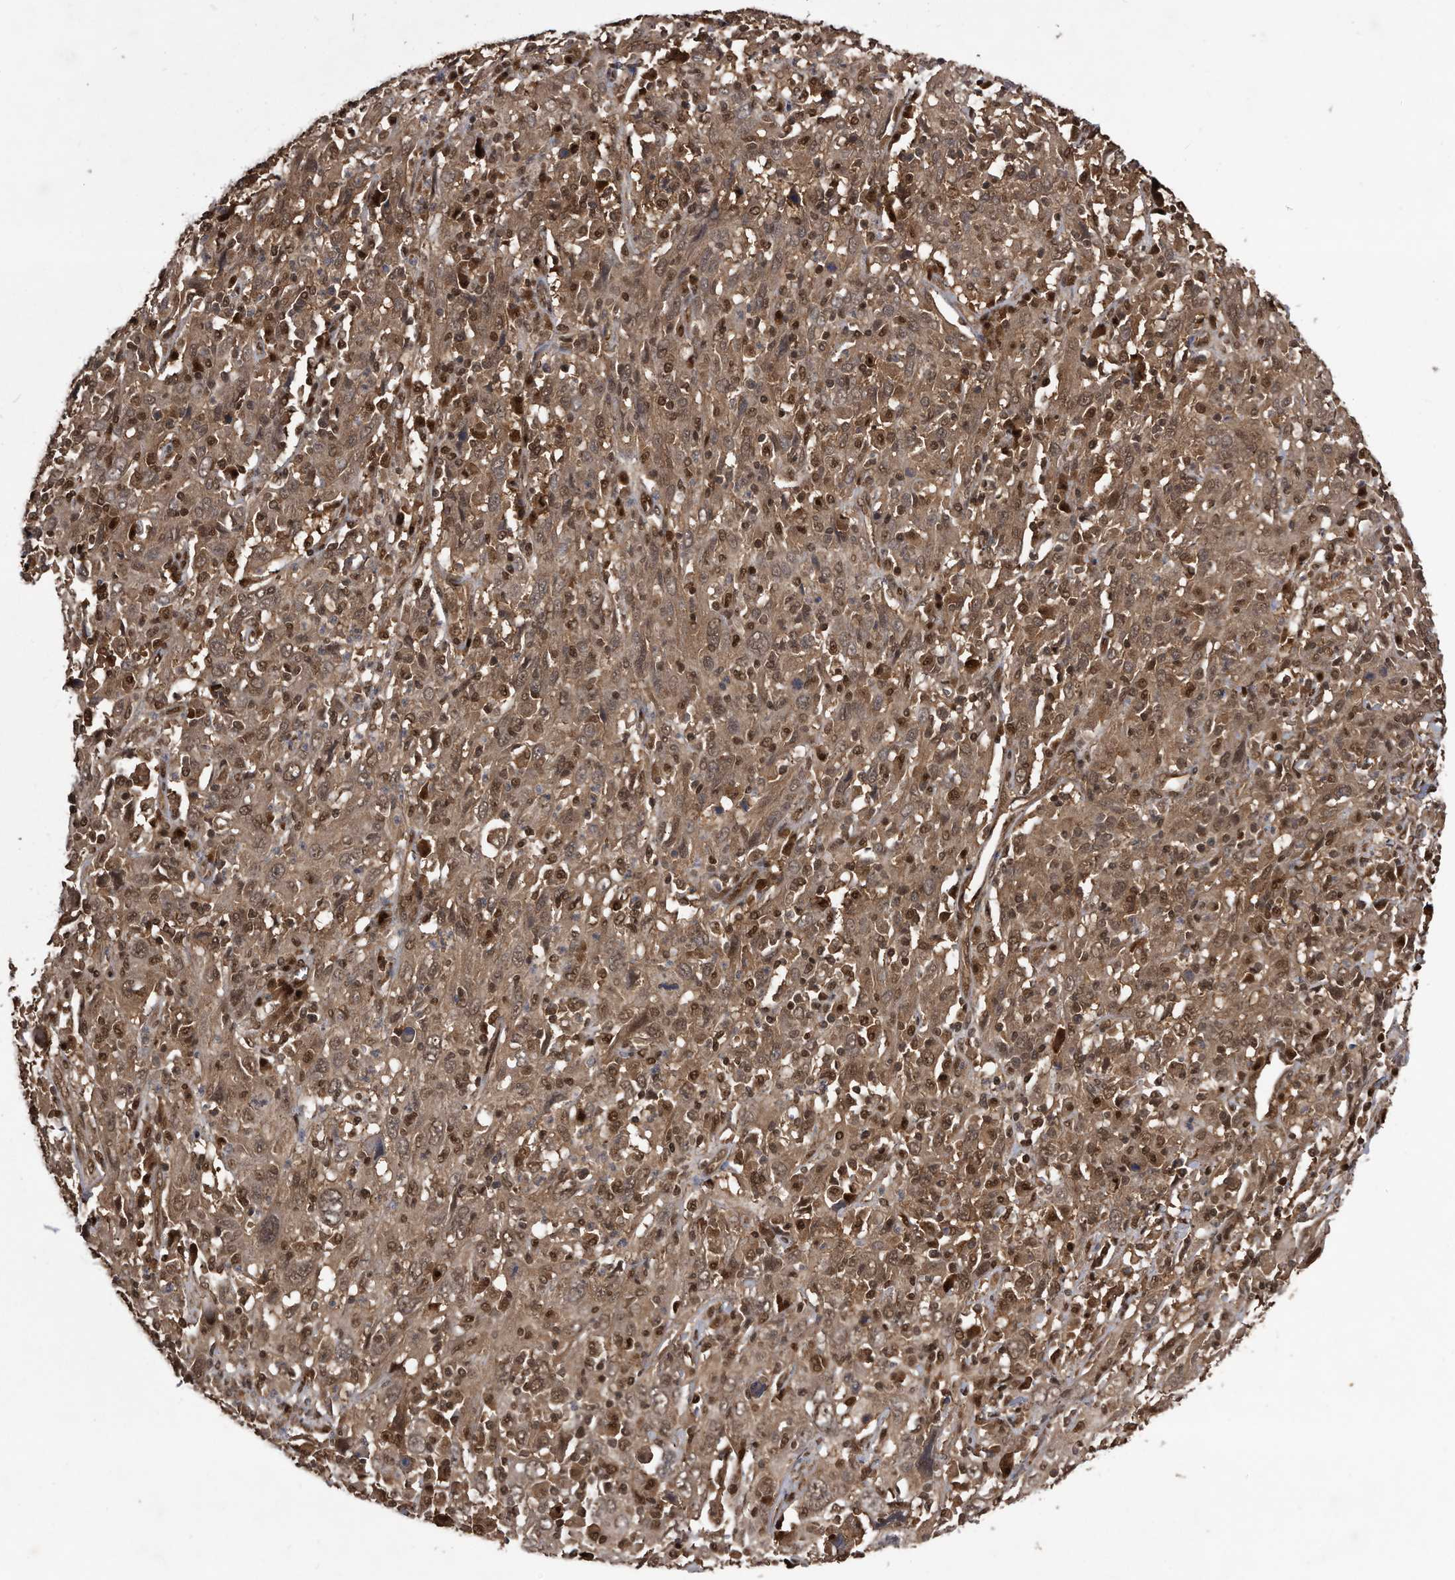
{"staining": {"intensity": "moderate", "quantity": ">75%", "location": "cytoplasmic/membranous,nuclear"}, "tissue": "cervical cancer", "cell_type": "Tumor cells", "image_type": "cancer", "snomed": [{"axis": "morphology", "description": "Squamous cell carcinoma, NOS"}, {"axis": "topography", "description": "Cervix"}], "caption": "This image reveals immunohistochemistry staining of cervical cancer (squamous cell carcinoma), with medium moderate cytoplasmic/membranous and nuclear positivity in about >75% of tumor cells.", "gene": "RAD23B", "patient": {"sex": "female", "age": 46}}